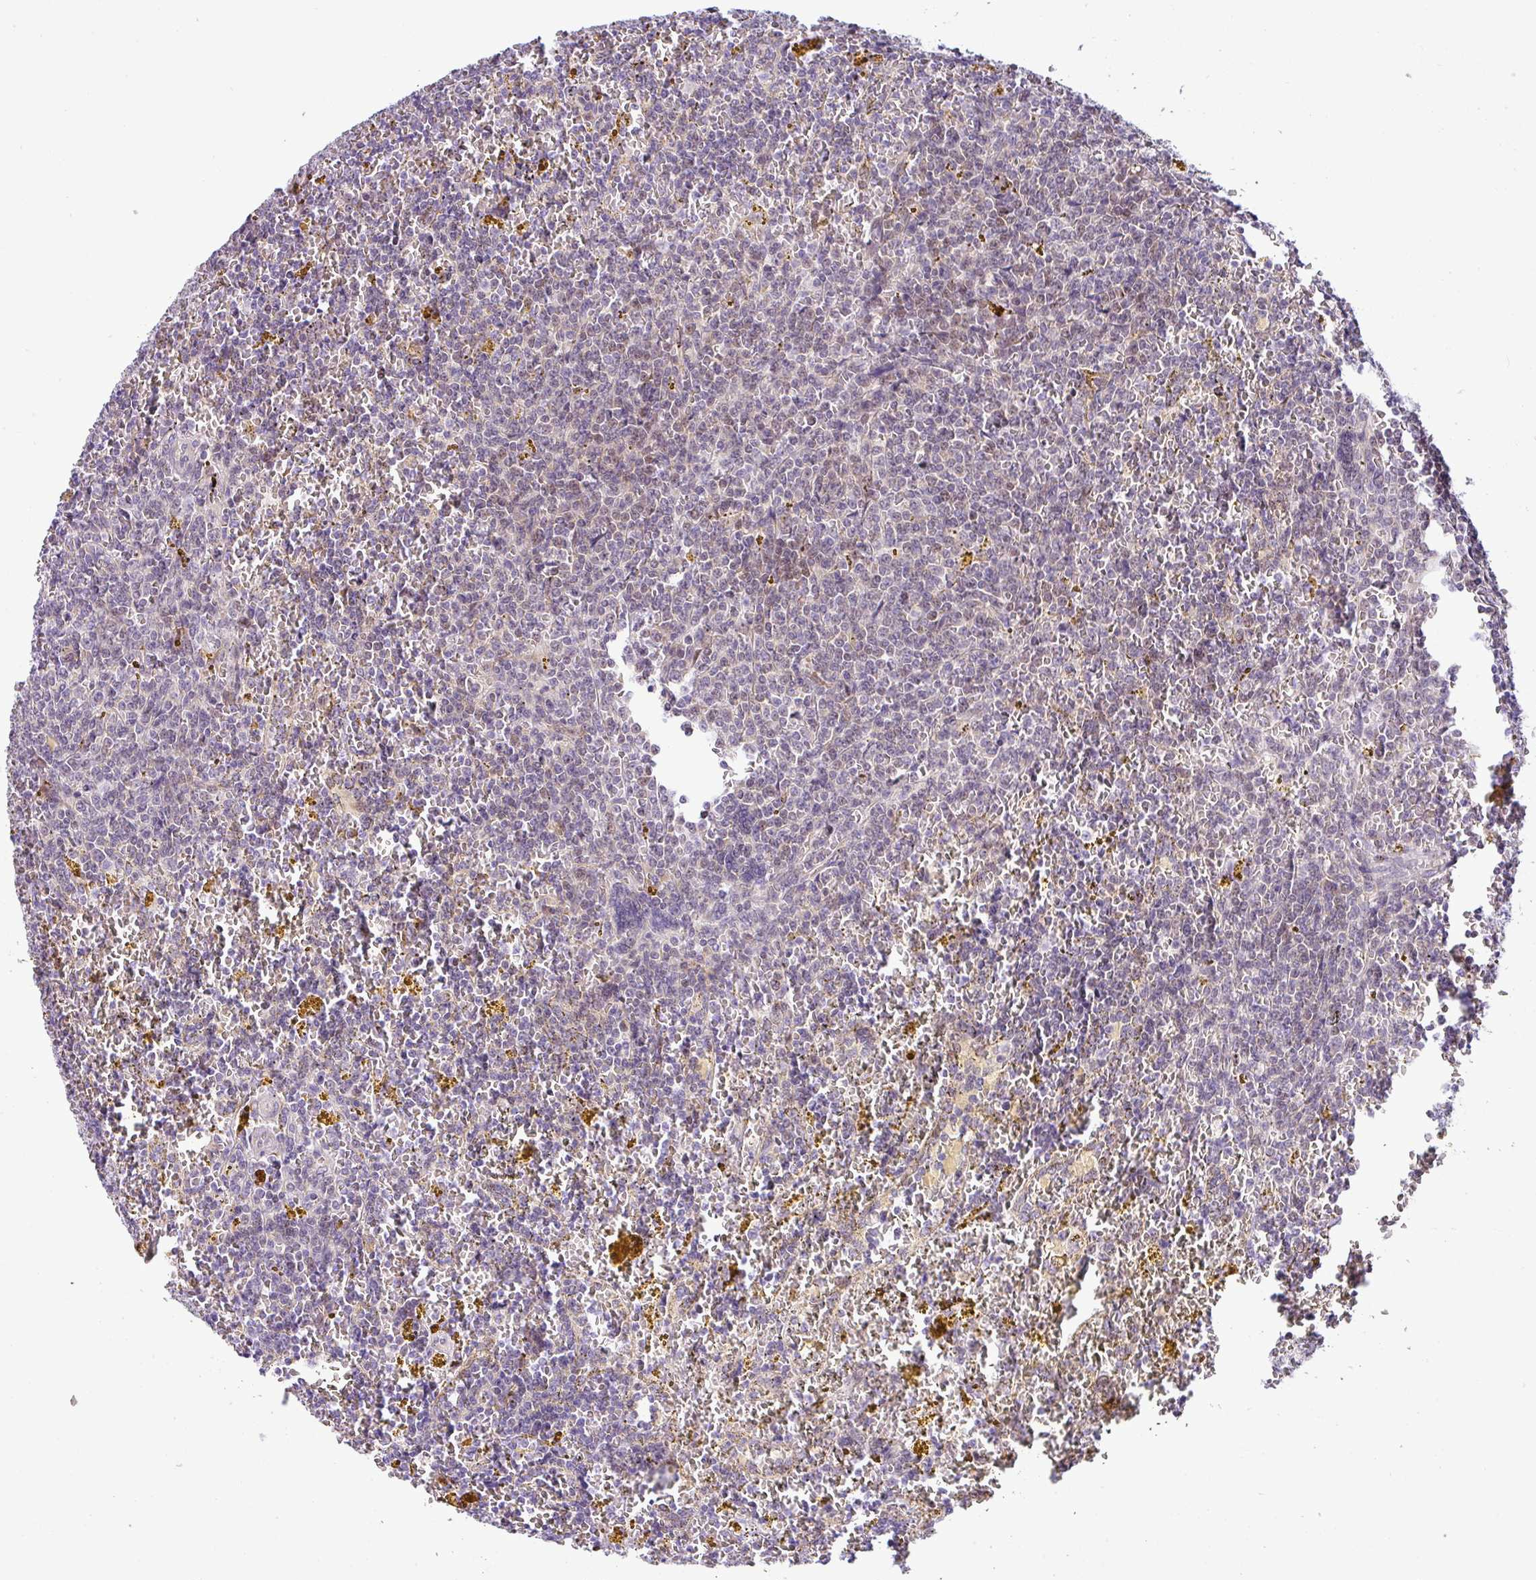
{"staining": {"intensity": "negative", "quantity": "none", "location": "none"}, "tissue": "lymphoma", "cell_type": "Tumor cells", "image_type": "cancer", "snomed": [{"axis": "morphology", "description": "Malignant lymphoma, non-Hodgkin's type, Low grade"}, {"axis": "topography", "description": "Spleen"}, {"axis": "topography", "description": "Lymph node"}], "caption": "Tumor cells are negative for brown protein staining in lymphoma.", "gene": "NDUFB2", "patient": {"sex": "female", "age": 66}}